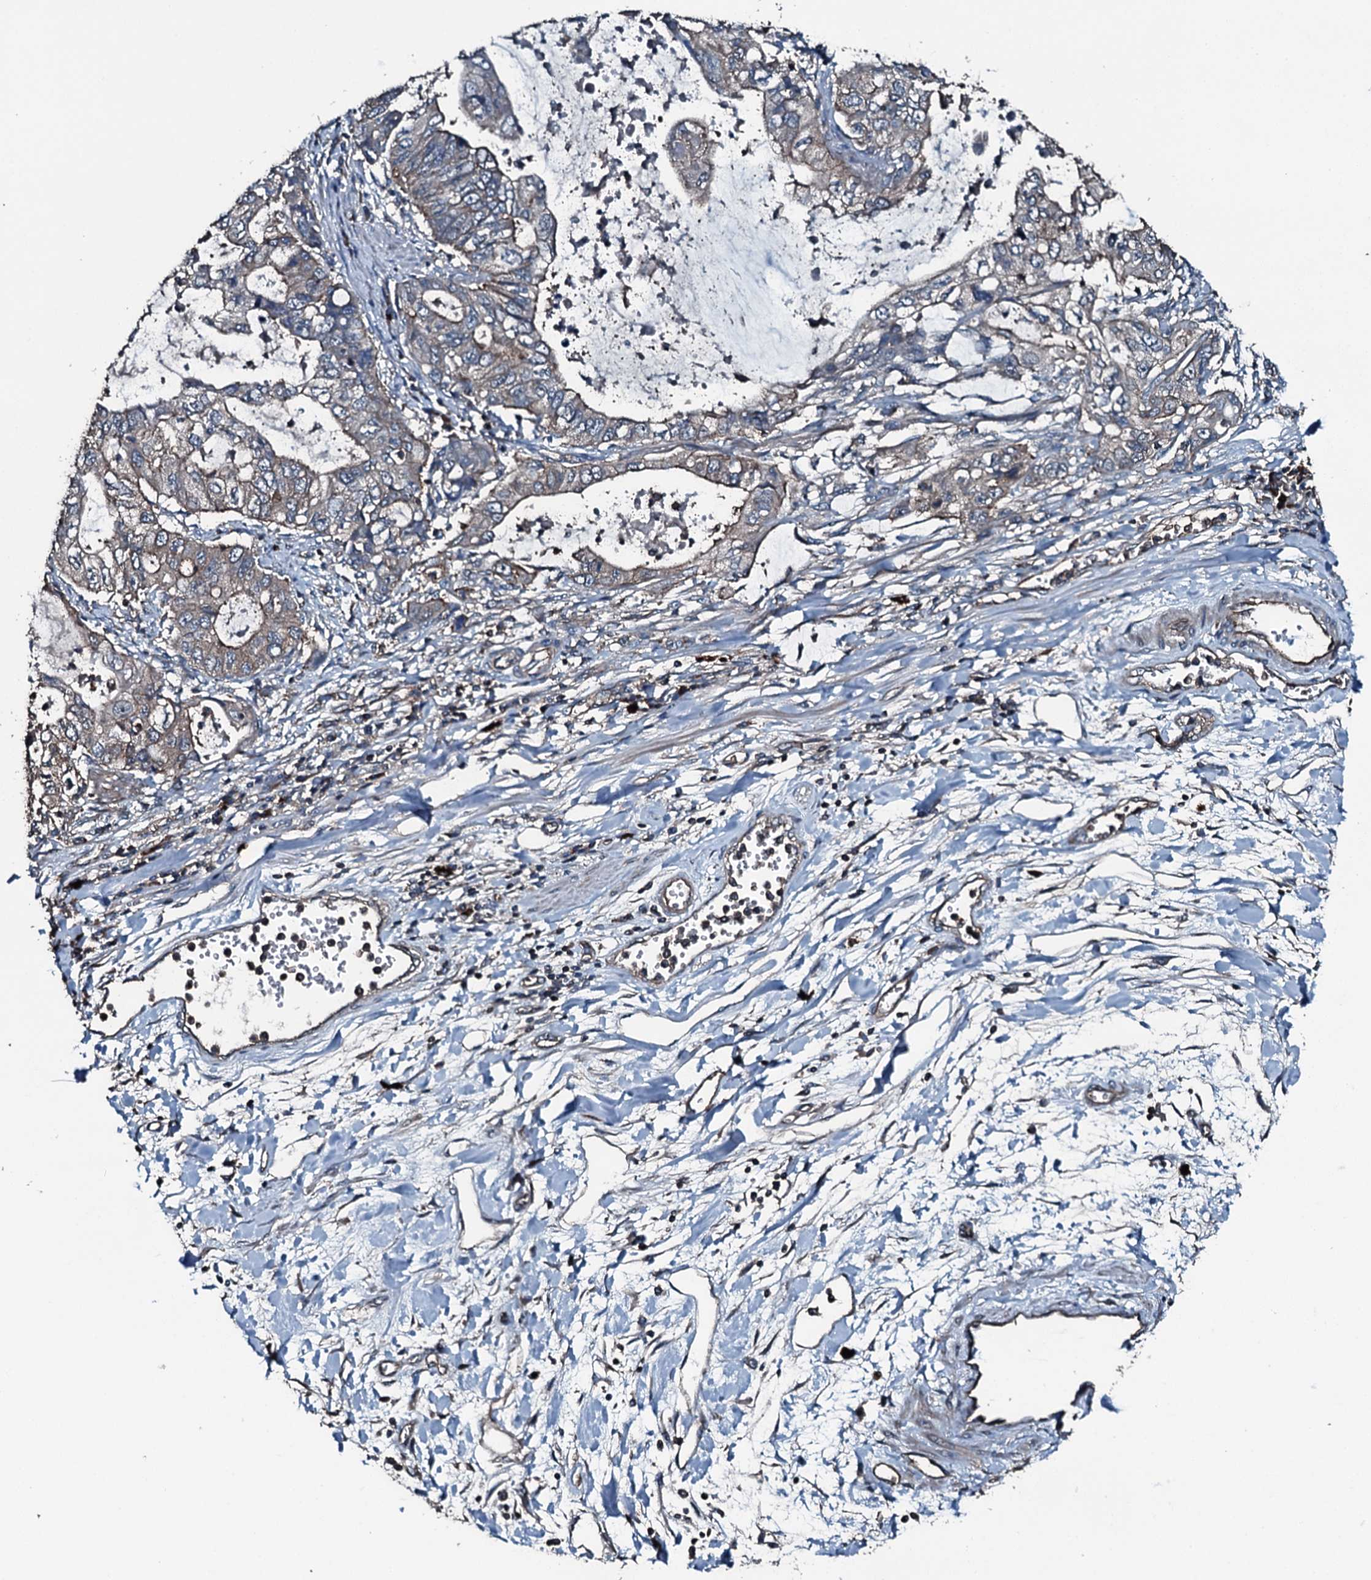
{"staining": {"intensity": "weak", "quantity": "<25%", "location": "cytoplasmic/membranous"}, "tissue": "stomach cancer", "cell_type": "Tumor cells", "image_type": "cancer", "snomed": [{"axis": "morphology", "description": "Adenocarcinoma, NOS"}, {"axis": "topography", "description": "Stomach, upper"}], "caption": "Adenocarcinoma (stomach) stained for a protein using IHC exhibits no staining tumor cells.", "gene": "SLC25A38", "patient": {"sex": "female", "age": 52}}